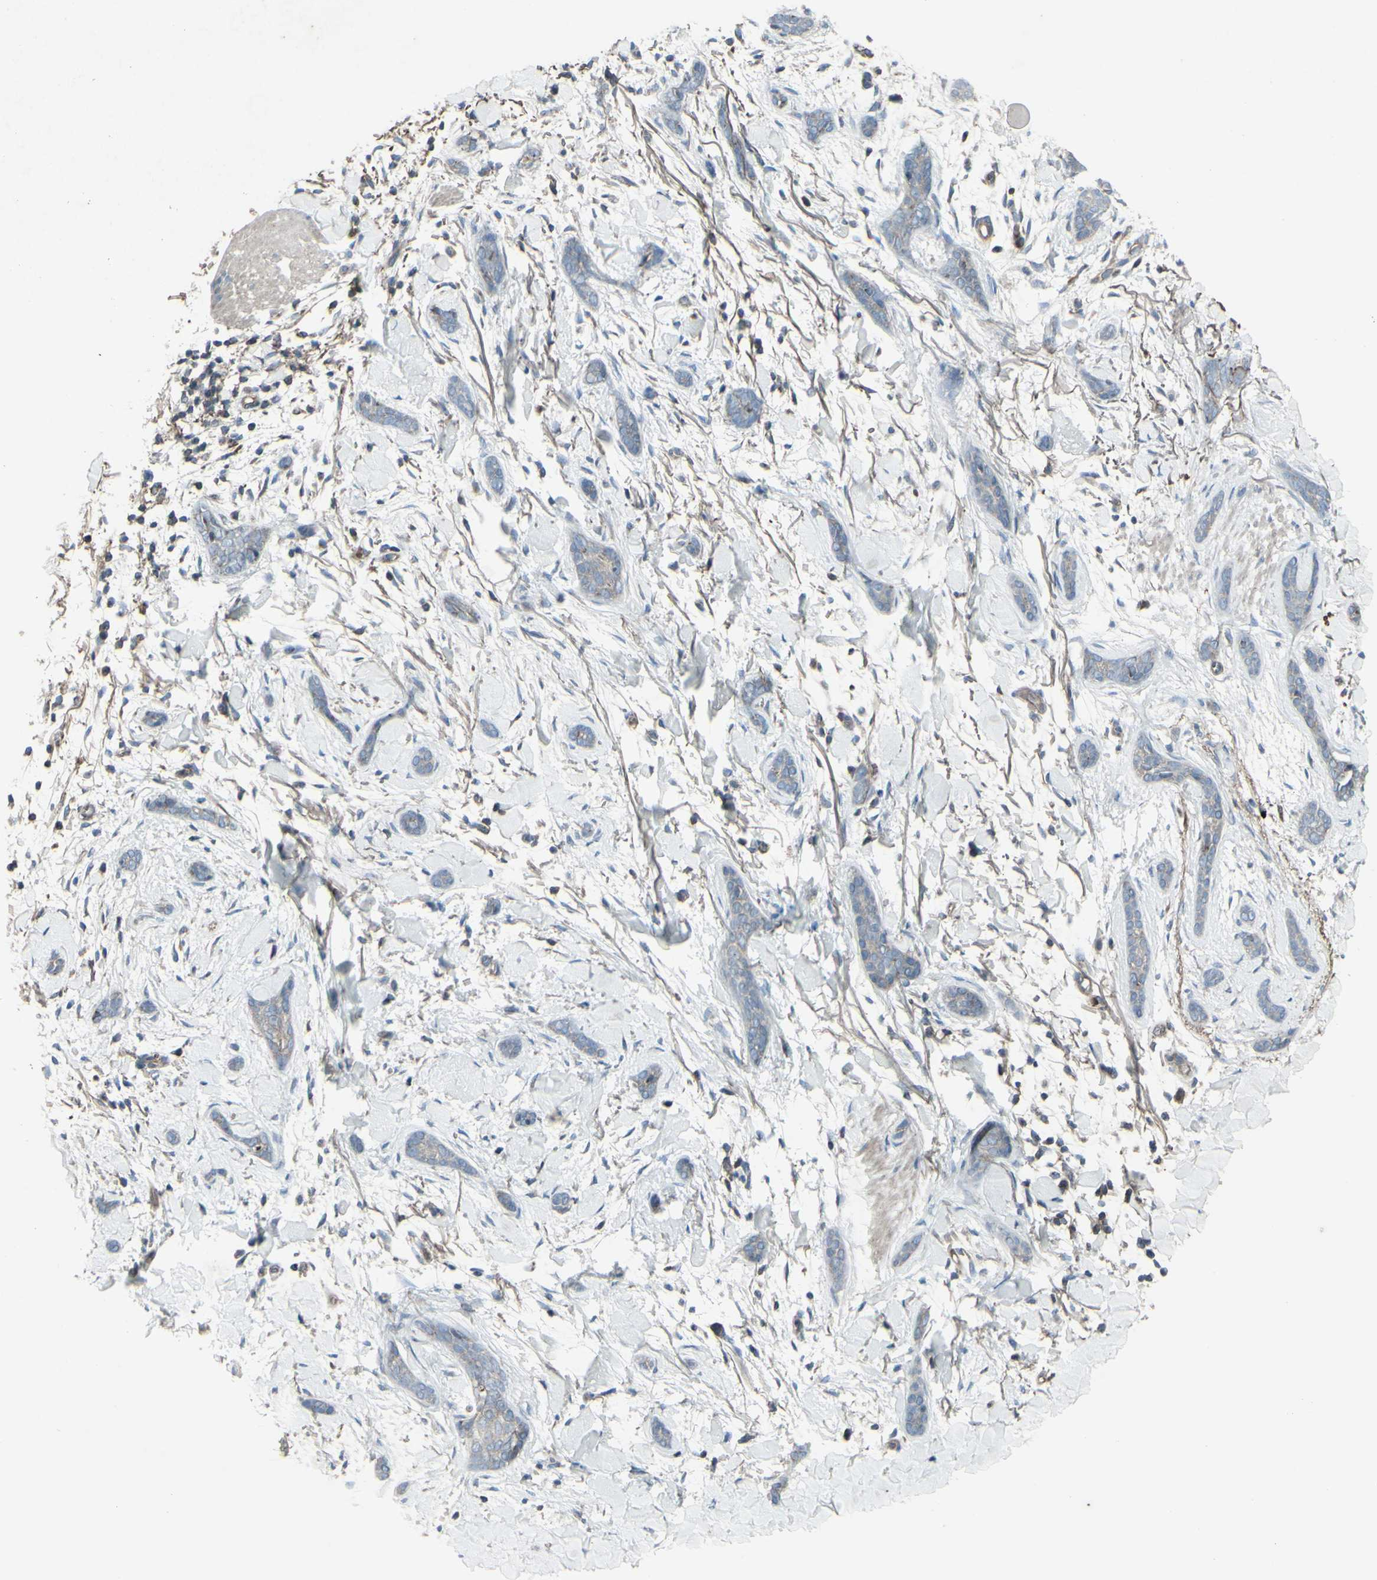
{"staining": {"intensity": "negative", "quantity": "none", "location": "none"}, "tissue": "skin cancer", "cell_type": "Tumor cells", "image_type": "cancer", "snomed": [{"axis": "morphology", "description": "Basal cell carcinoma"}, {"axis": "morphology", "description": "Adnexal tumor, benign"}, {"axis": "topography", "description": "Skin"}], "caption": "Tumor cells are negative for brown protein staining in skin cancer (benign adnexal tumor).", "gene": "SHC1", "patient": {"sex": "female", "age": 42}}